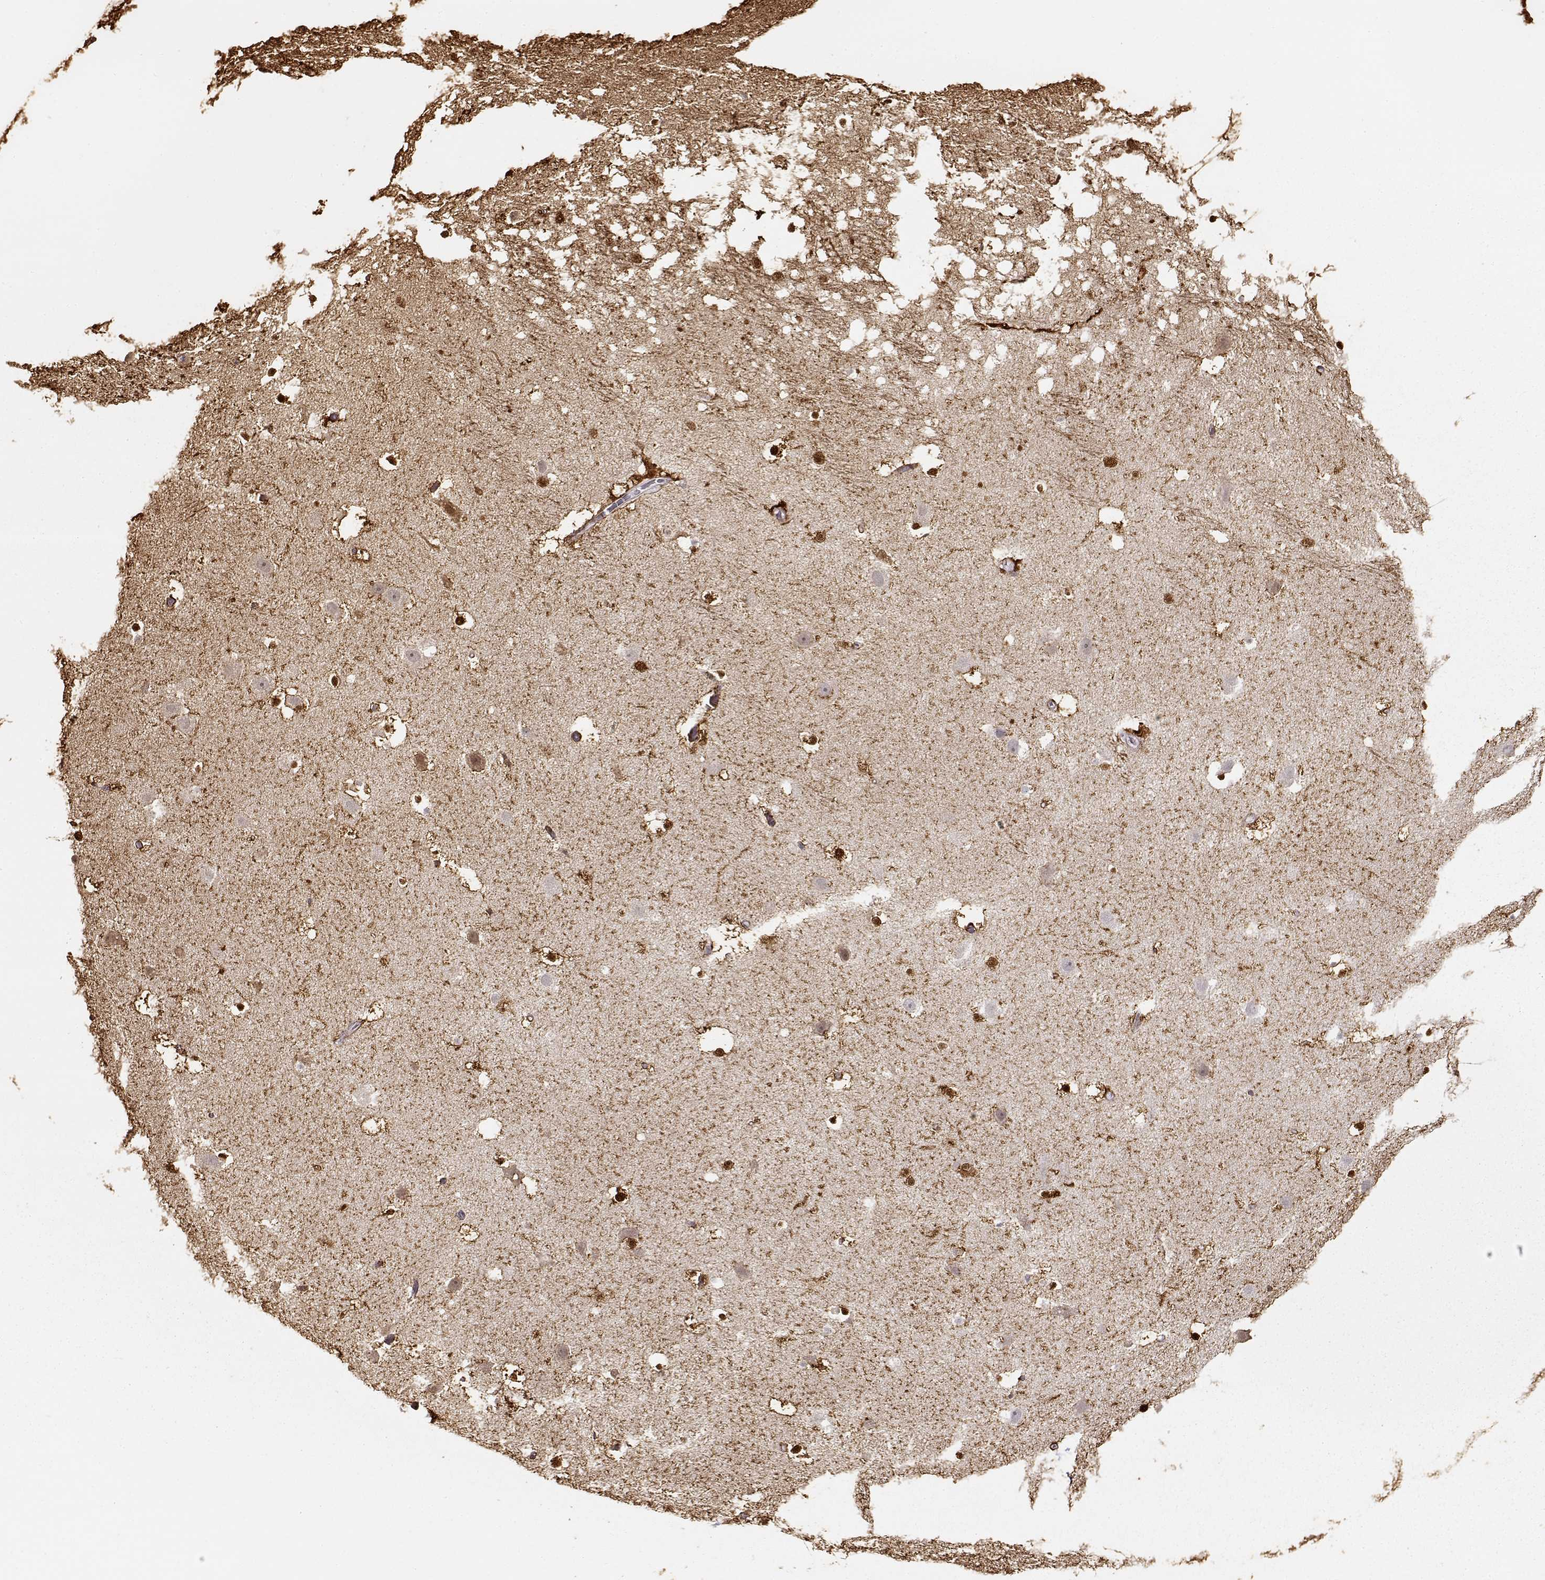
{"staining": {"intensity": "strong", "quantity": ">75%", "location": "cytoplasmic/membranous,nuclear"}, "tissue": "hippocampus", "cell_type": "Glial cells", "image_type": "normal", "snomed": [{"axis": "morphology", "description": "Normal tissue, NOS"}, {"axis": "topography", "description": "Hippocampus"}], "caption": "Unremarkable hippocampus displays strong cytoplasmic/membranous,nuclear expression in about >75% of glial cells, visualized by immunohistochemistry.", "gene": "S100B", "patient": {"sex": "male", "age": 26}}